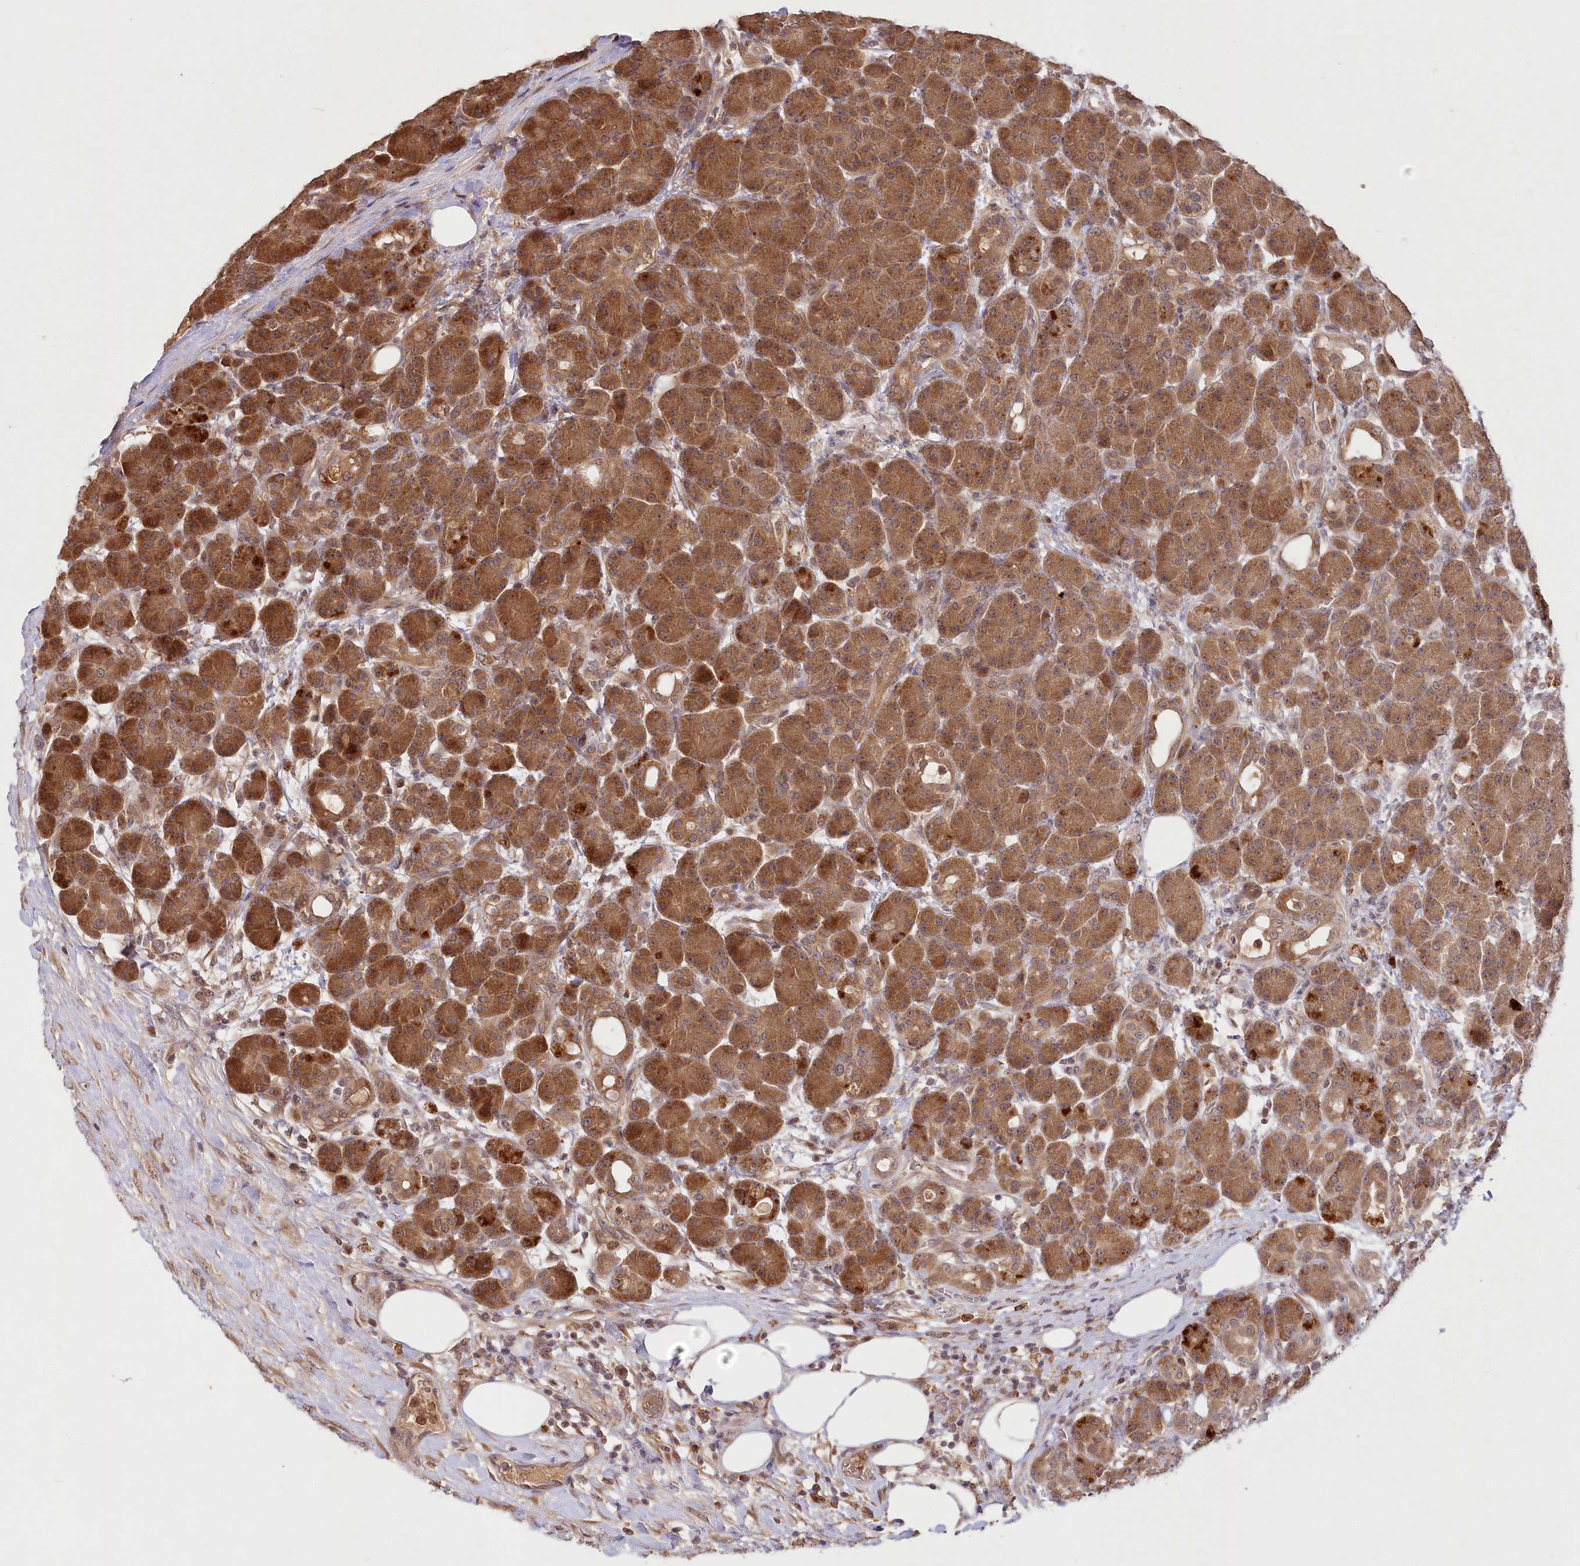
{"staining": {"intensity": "strong", "quantity": ">75%", "location": "cytoplasmic/membranous"}, "tissue": "pancreas", "cell_type": "Exocrine glandular cells", "image_type": "normal", "snomed": [{"axis": "morphology", "description": "Normal tissue, NOS"}, {"axis": "topography", "description": "Pancreas"}], "caption": "Pancreas was stained to show a protein in brown. There is high levels of strong cytoplasmic/membranous positivity in approximately >75% of exocrine glandular cells. Immunohistochemistry (ihc) stains the protein in brown and the nuclei are stained blue.", "gene": "IRAK1BP1", "patient": {"sex": "male", "age": 63}}